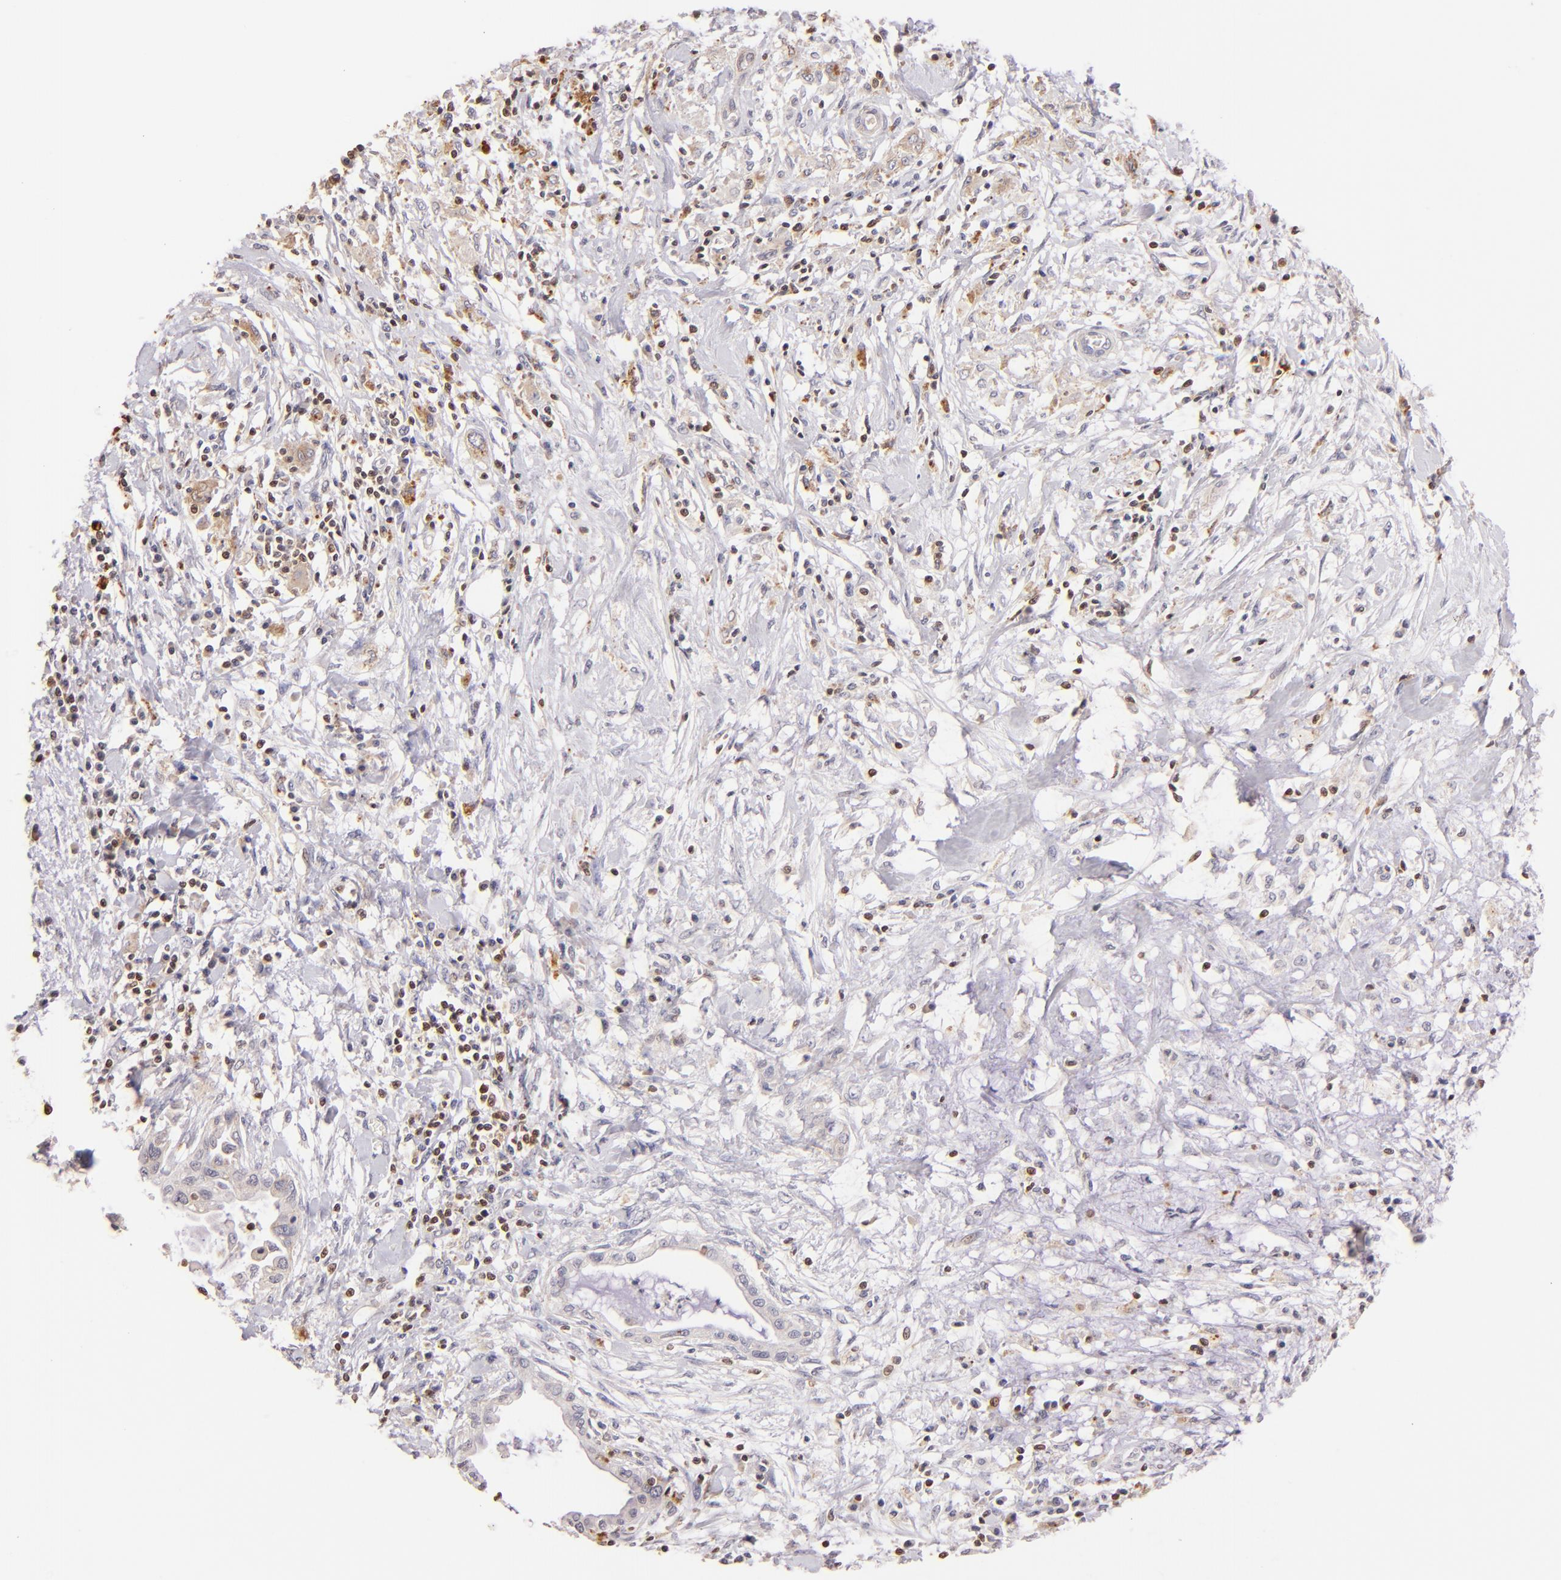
{"staining": {"intensity": "negative", "quantity": "none", "location": "none"}, "tissue": "pancreatic cancer", "cell_type": "Tumor cells", "image_type": "cancer", "snomed": [{"axis": "morphology", "description": "Adenocarcinoma, NOS"}, {"axis": "topography", "description": "Pancreas"}], "caption": "Tumor cells are negative for protein expression in human pancreatic cancer (adenocarcinoma).", "gene": "ZAP70", "patient": {"sex": "female", "age": 64}}